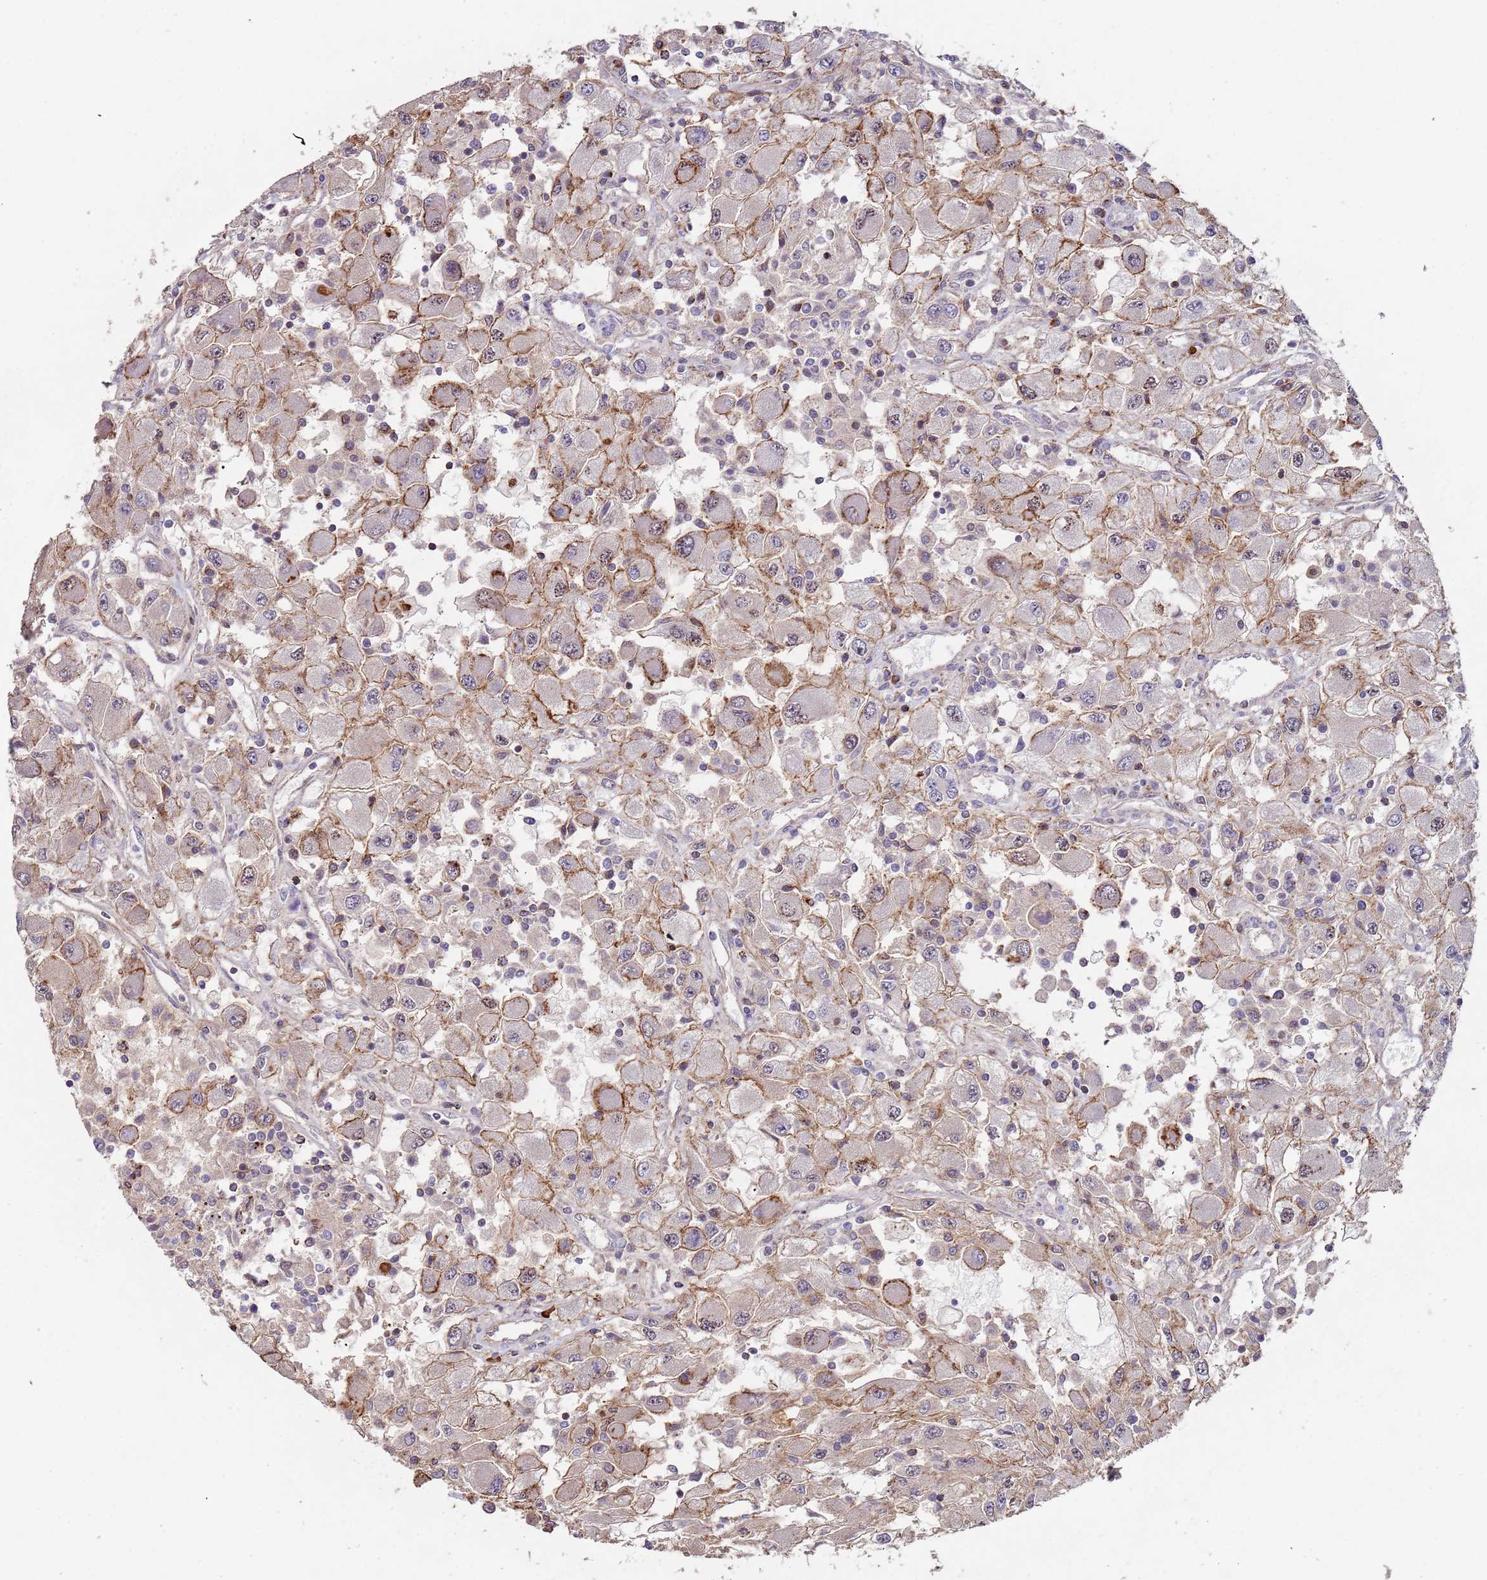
{"staining": {"intensity": "moderate", "quantity": "25%-75%", "location": "cytoplasmic/membranous"}, "tissue": "renal cancer", "cell_type": "Tumor cells", "image_type": "cancer", "snomed": [{"axis": "morphology", "description": "Adenocarcinoma, NOS"}, {"axis": "topography", "description": "Kidney"}], "caption": "DAB immunohistochemical staining of renal adenocarcinoma exhibits moderate cytoplasmic/membranous protein expression in approximately 25%-75% of tumor cells.", "gene": "KANSL1L", "patient": {"sex": "female", "age": 67}}